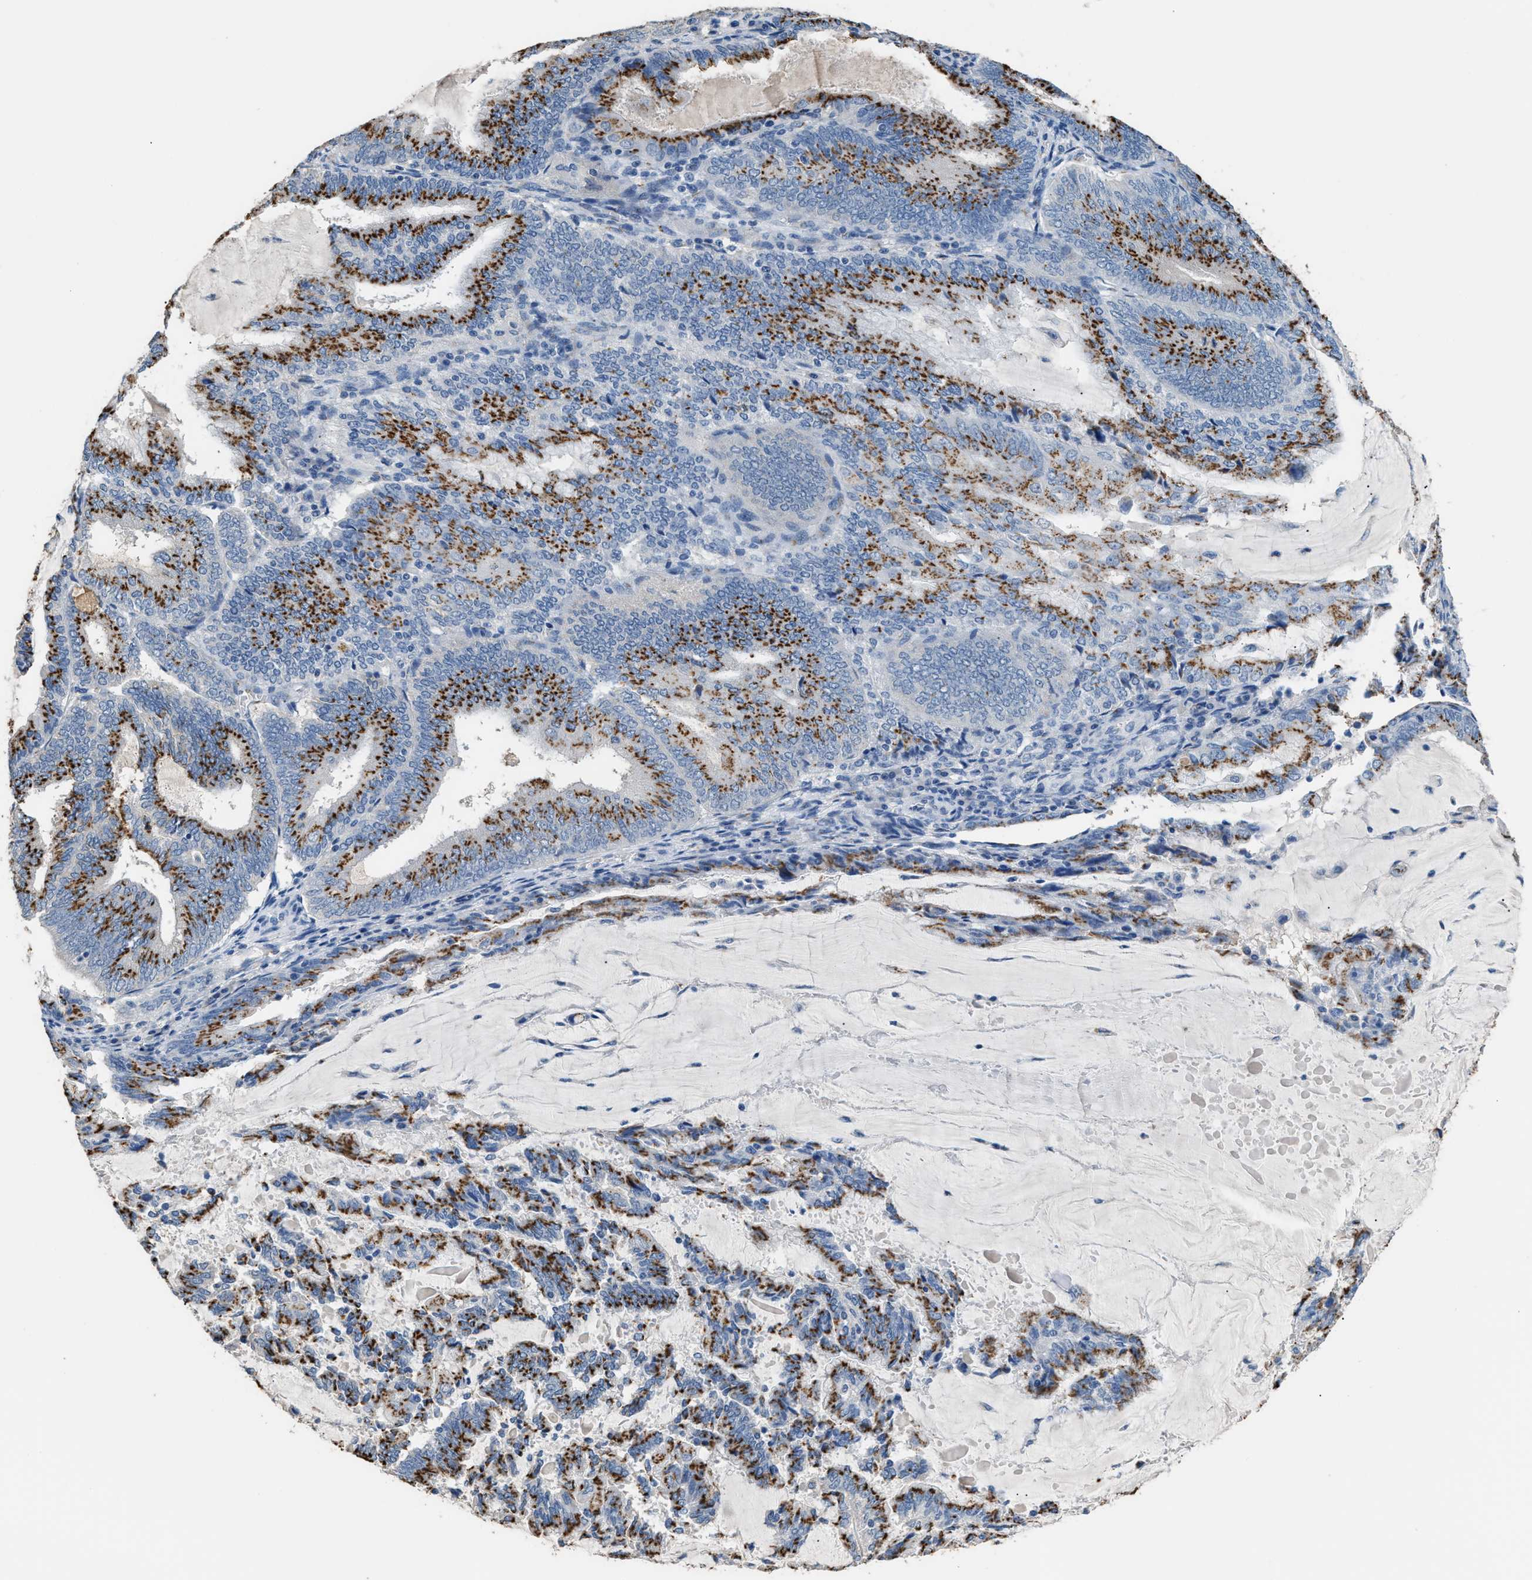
{"staining": {"intensity": "strong", "quantity": "25%-75%", "location": "cytoplasmic/membranous"}, "tissue": "endometrial cancer", "cell_type": "Tumor cells", "image_type": "cancer", "snomed": [{"axis": "morphology", "description": "Adenocarcinoma, NOS"}, {"axis": "topography", "description": "Endometrium"}], "caption": "Strong cytoplasmic/membranous protein positivity is present in approximately 25%-75% of tumor cells in endometrial adenocarcinoma. The protein of interest is shown in brown color, while the nuclei are stained blue.", "gene": "GOLM1", "patient": {"sex": "female", "age": 81}}